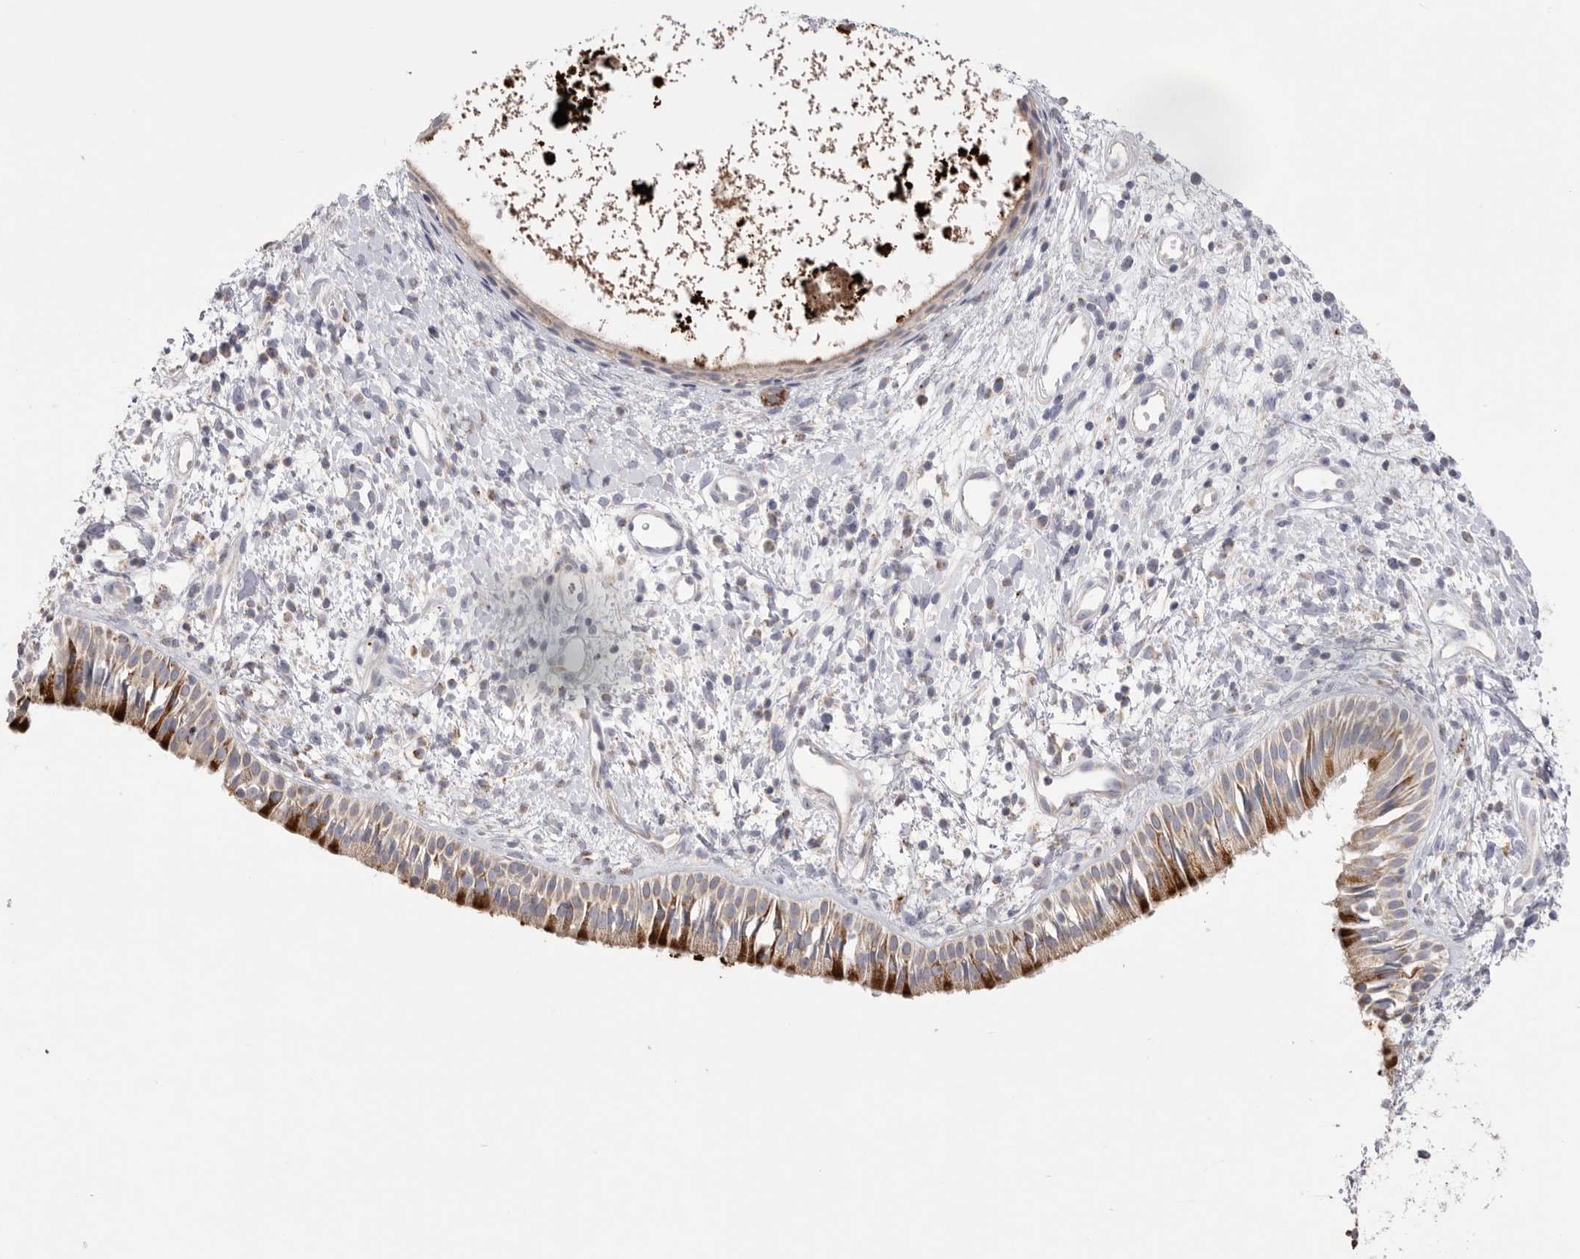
{"staining": {"intensity": "strong", "quantity": "25%-75%", "location": "cytoplasmic/membranous"}, "tissue": "nasopharynx", "cell_type": "Respiratory epithelial cells", "image_type": "normal", "snomed": [{"axis": "morphology", "description": "Normal tissue, NOS"}, {"axis": "topography", "description": "Nasopharynx"}], "caption": "This micrograph shows IHC staining of unremarkable human nasopharynx, with high strong cytoplasmic/membranous expression in approximately 25%-75% of respiratory epithelial cells.", "gene": "VDAC3", "patient": {"sex": "male", "age": 22}}